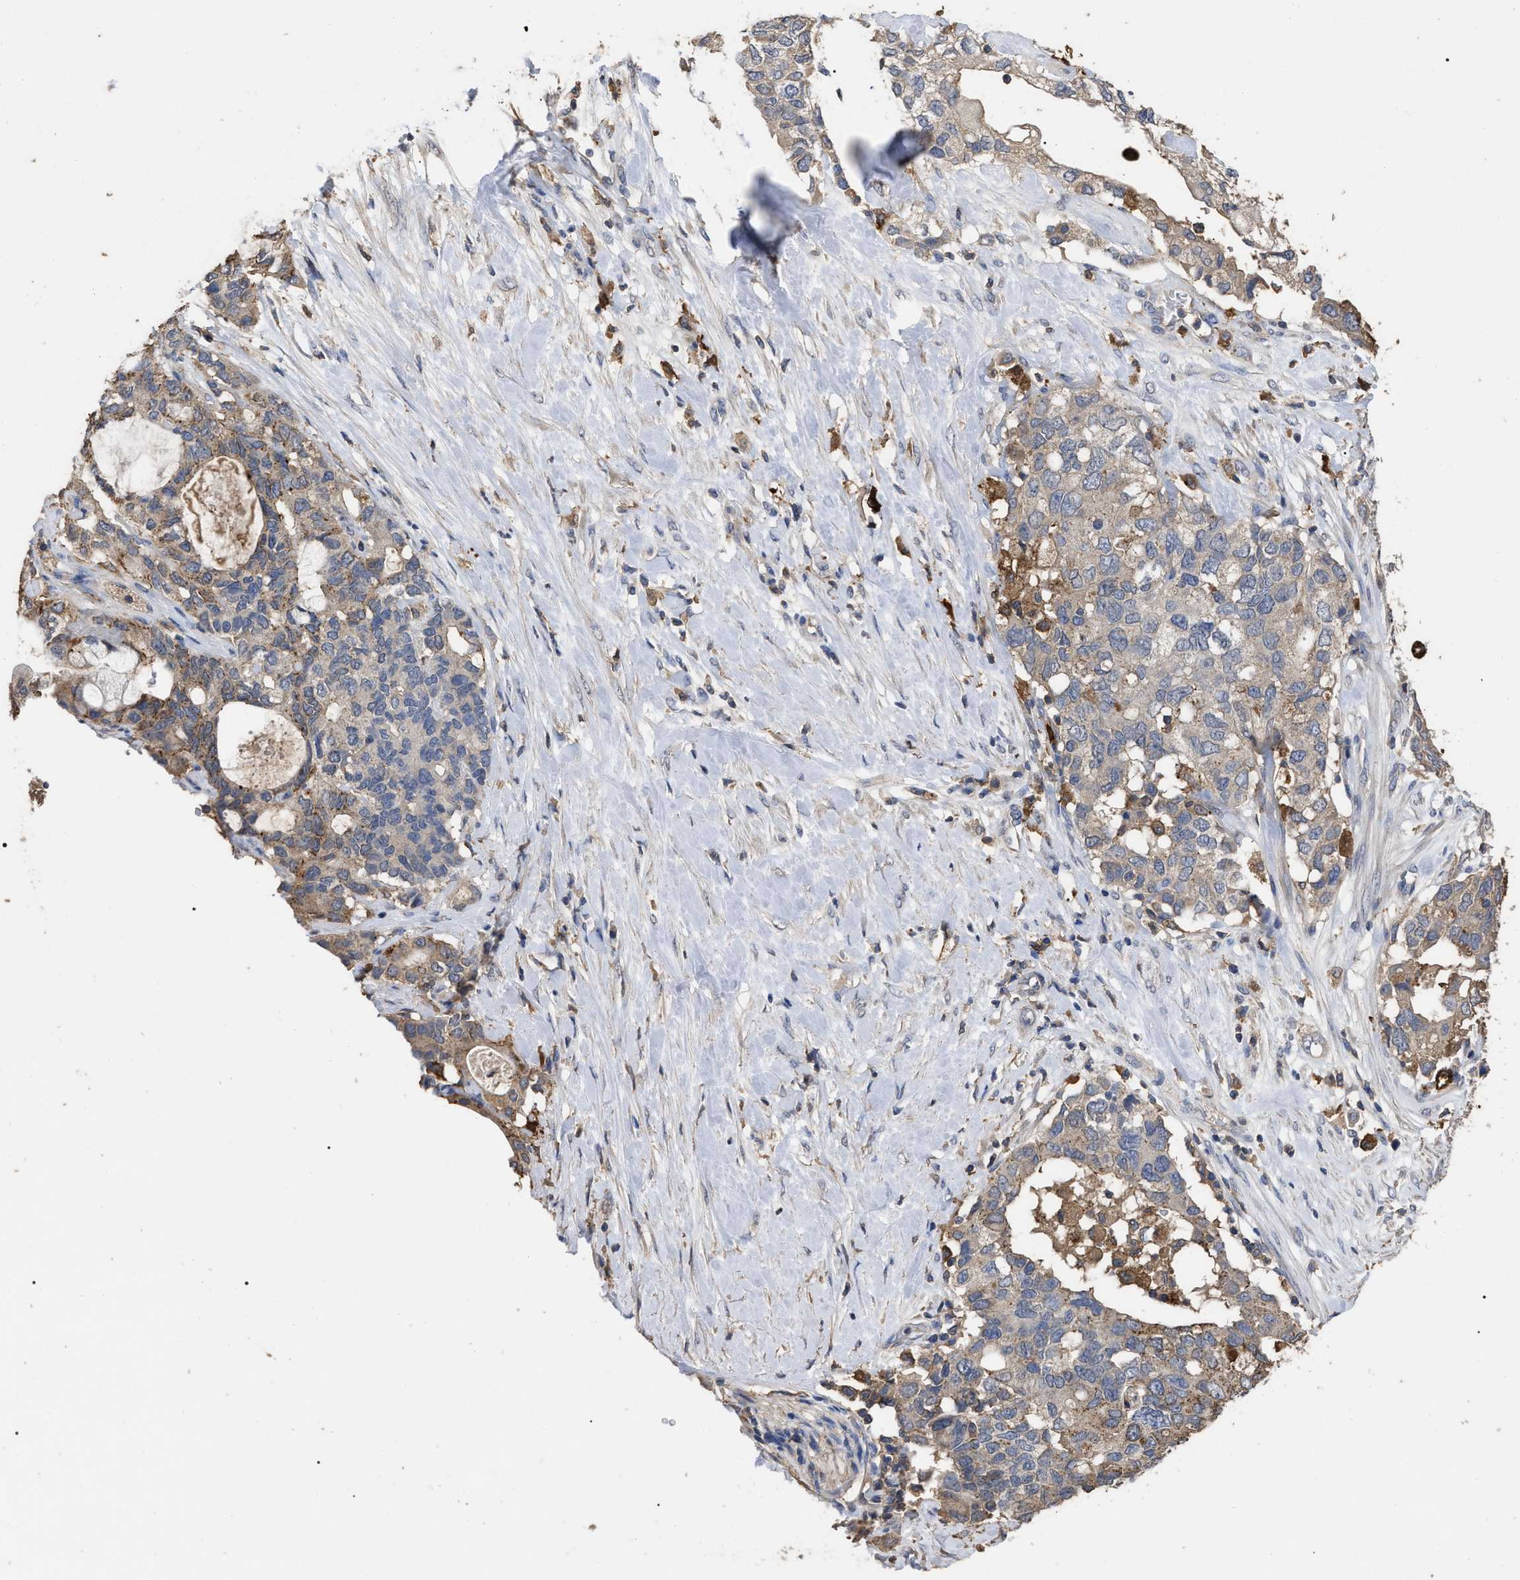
{"staining": {"intensity": "moderate", "quantity": "25%-75%", "location": "cytoplasmic/membranous"}, "tissue": "pancreatic cancer", "cell_type": "Tumor cells", "image_type": "cancer", "snomed": [{"axis": "morphology", "description": "Adenocarcinoma, NOS"}, {"axis": "topography", "description": "Pancreas"}], "caption": "A medium amount of moderate cytoplasmic/membranous staining is present in approximately 25%-75% of tumor cells in adenocarcinoma (pancreatic) tissue.", "gene": "GPR179", "patient": {"sex": "female", "age": 56}}